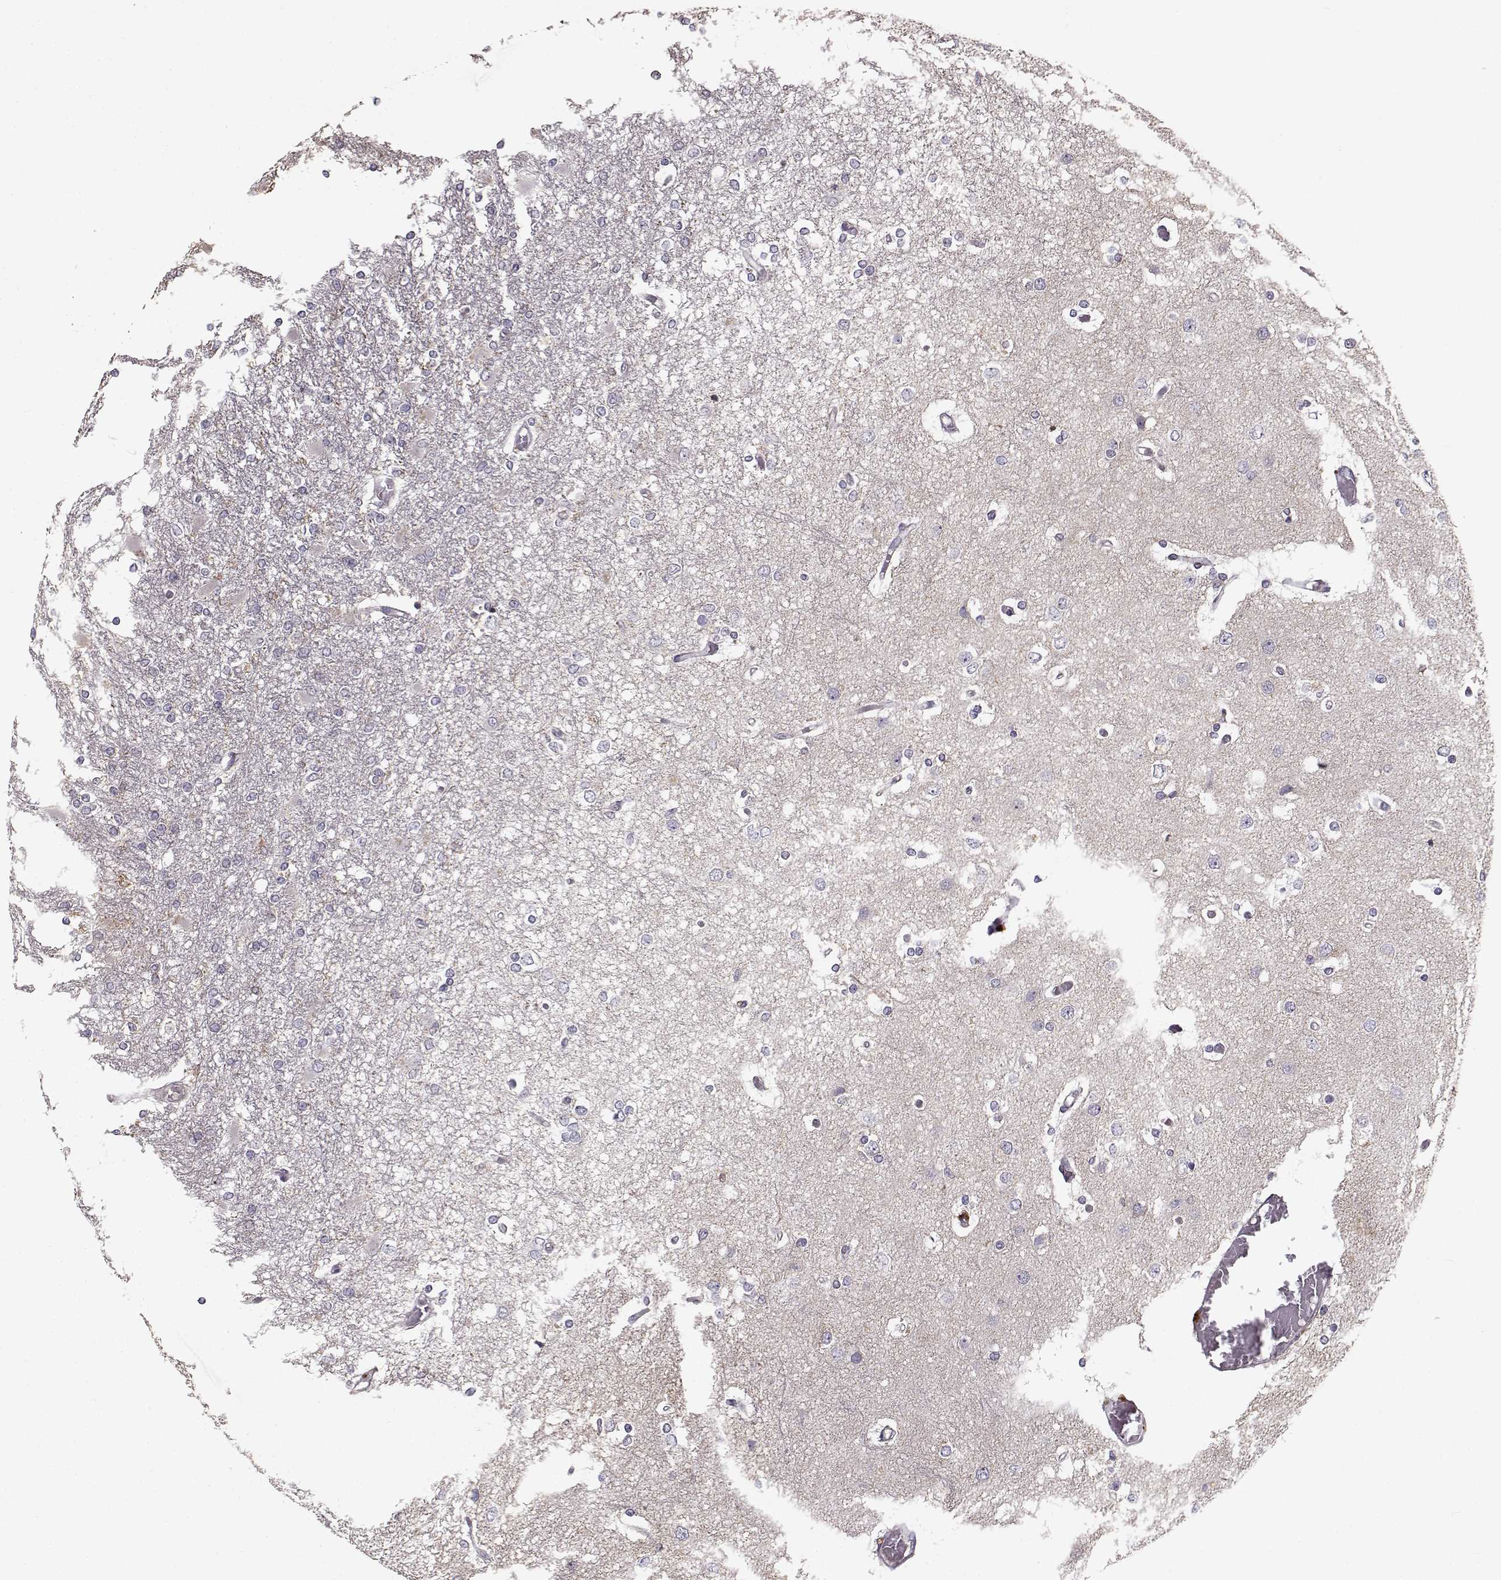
{"staining": {"intensity": "negative", "quantity": "none", "location": "none"}, "tissue": "glioma", "cell_type": "Tumor cells", "image_type": "cancer", "snomed": [{"axis": "morphology", "description": "Glioma, malignant, High grade"}, {"axis": "topography", "description": "Cerebral cortex"}], "caption": "Malignant high-grade glioma was stained to show a protein in brown. There is no significant positivity in tumor cells.", "gene": "ENTPD8", "patient": {"sex": "male", "age": 79}}